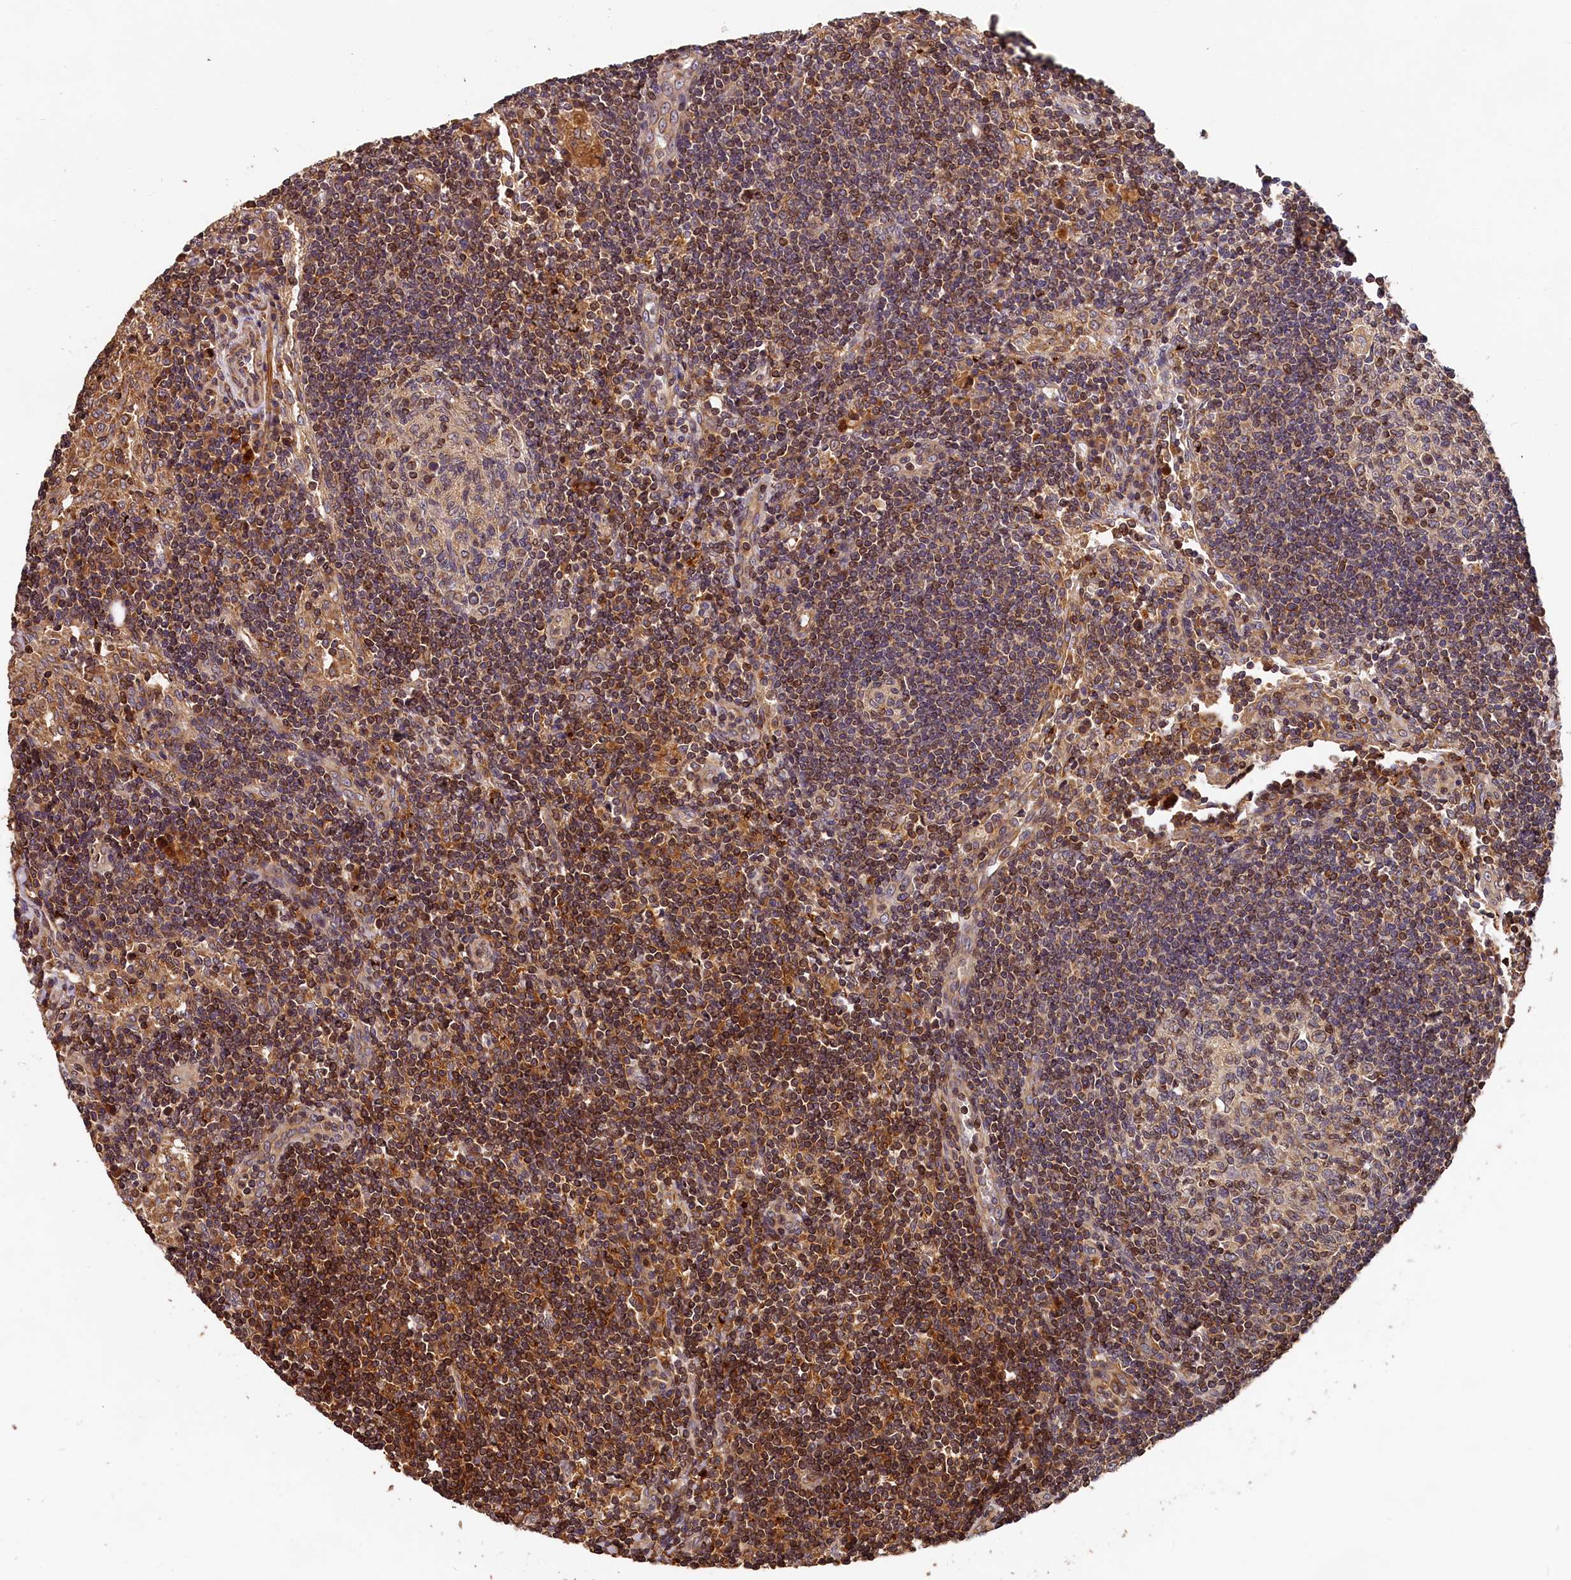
{"staining": {"intensity": "moderate", "quantity": "<25%", "location": "cytoplasmic/membranous"}, "tissue": "lymph node", "cell_type": "Germinal center cells", "image_type": "normal", "snomed": [{"axis": "morphology", "description": "Normal tissue, NOS"}, {"axis": "topography", "description": "Lymph node"}], "caption": "Moderate cytoplasmic/membranous protein positivity is appreciated in approximately <25% of germinal center cells in lymph node. (DAB (3,3'-diaminobenzidine) = brown stain, brightfield microscopy at high magnification).", "gene": "HMOX2", "patient": {"sex": "female", "age": 73}}